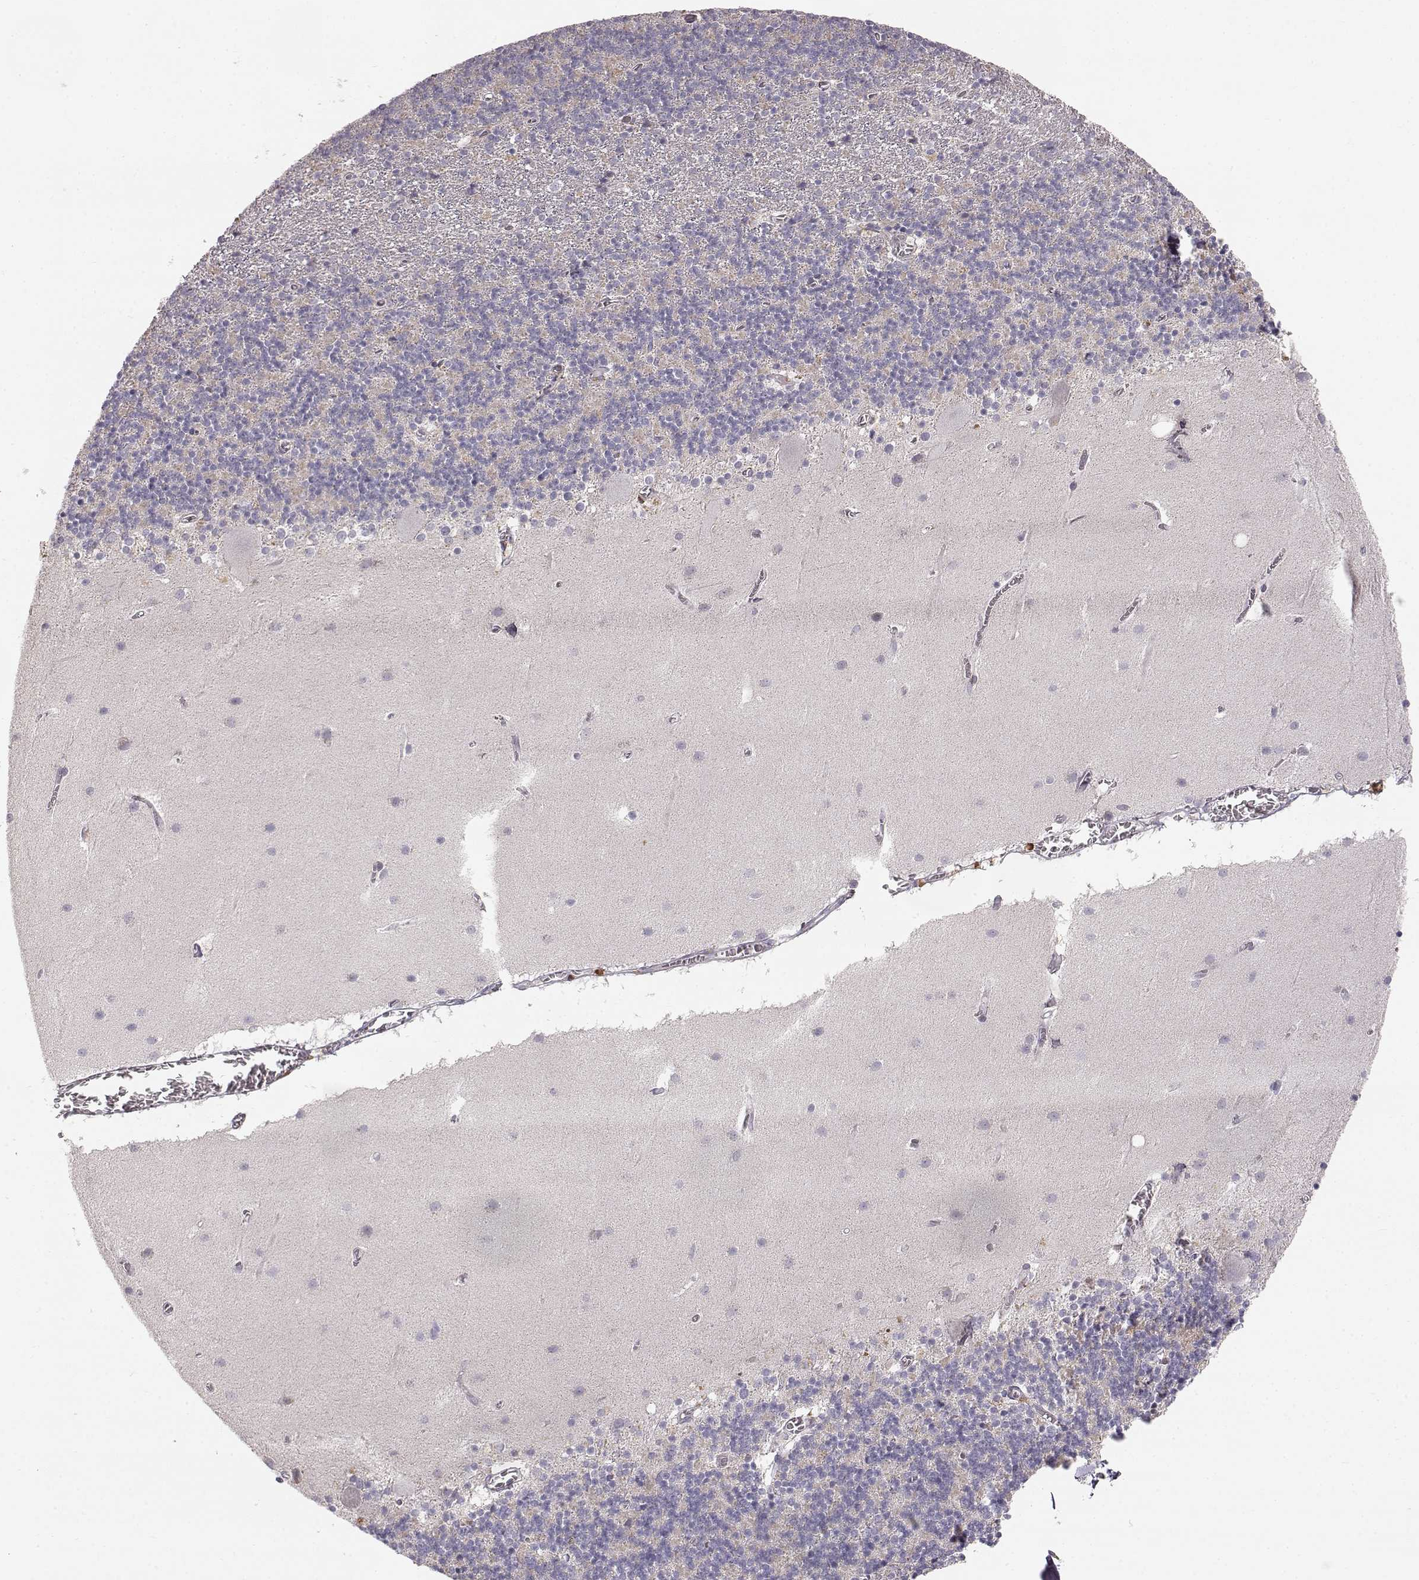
{"staining": {"intensity": "negative", "quantity": "none", "location": "none"}, "tissue": "cerebellum", "cell_type": "Cells in granular layer", "image_type": "normal", "snomed": [{"axis": "morphology", "description": "Normal tissue, NOS"}, {"axis": "topography", "description": "Cerebellum"}], "caption": "Cerebellum stained for a protein using immunohistochemistry exhibits no expression cells in granular layer.", "gene": "GRAP2", "patient": {"sex": "male", "age": 70}}